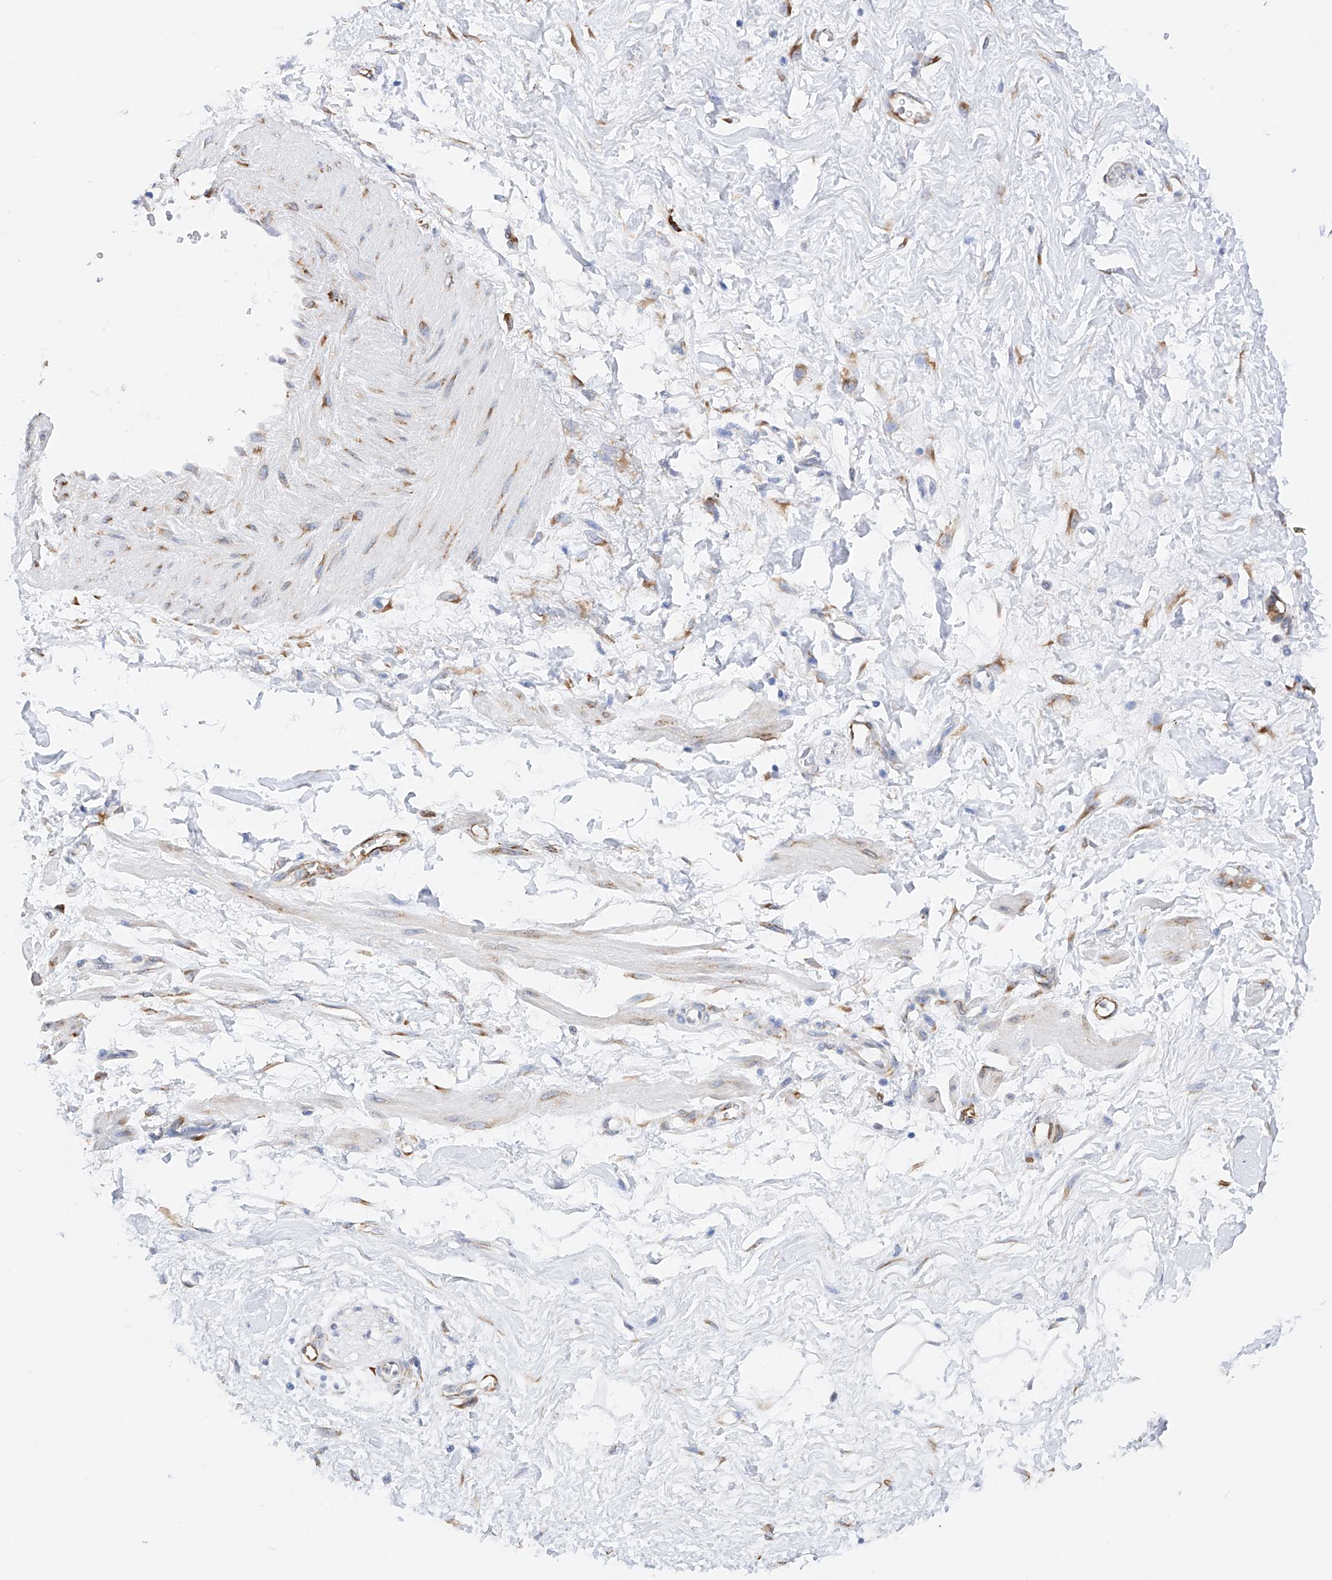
{"staining": {"intensity": "negative", "quantity": "none", "location": "none"}, "tissue": "adipose tissue", "cell_type": "Adipocytes", "image_type": "normal", "snomed": [{"axis": "morphology", "description": "Normal tissue, NOS"}, {"axis": "morphology", "description": "Adenocarcinoma, NOS"}, {"axis": "topography", "description": "Pancreas"}, {"axis": "topography", "description": "Peripheral nerve tissue"}], "caption": "This is an IHC photomicrograph of unremarkable adipose tissue. There is no staining in adipocytes.", "gene": "PDIA5", "patient": {"sex": "male", "age": 59}}